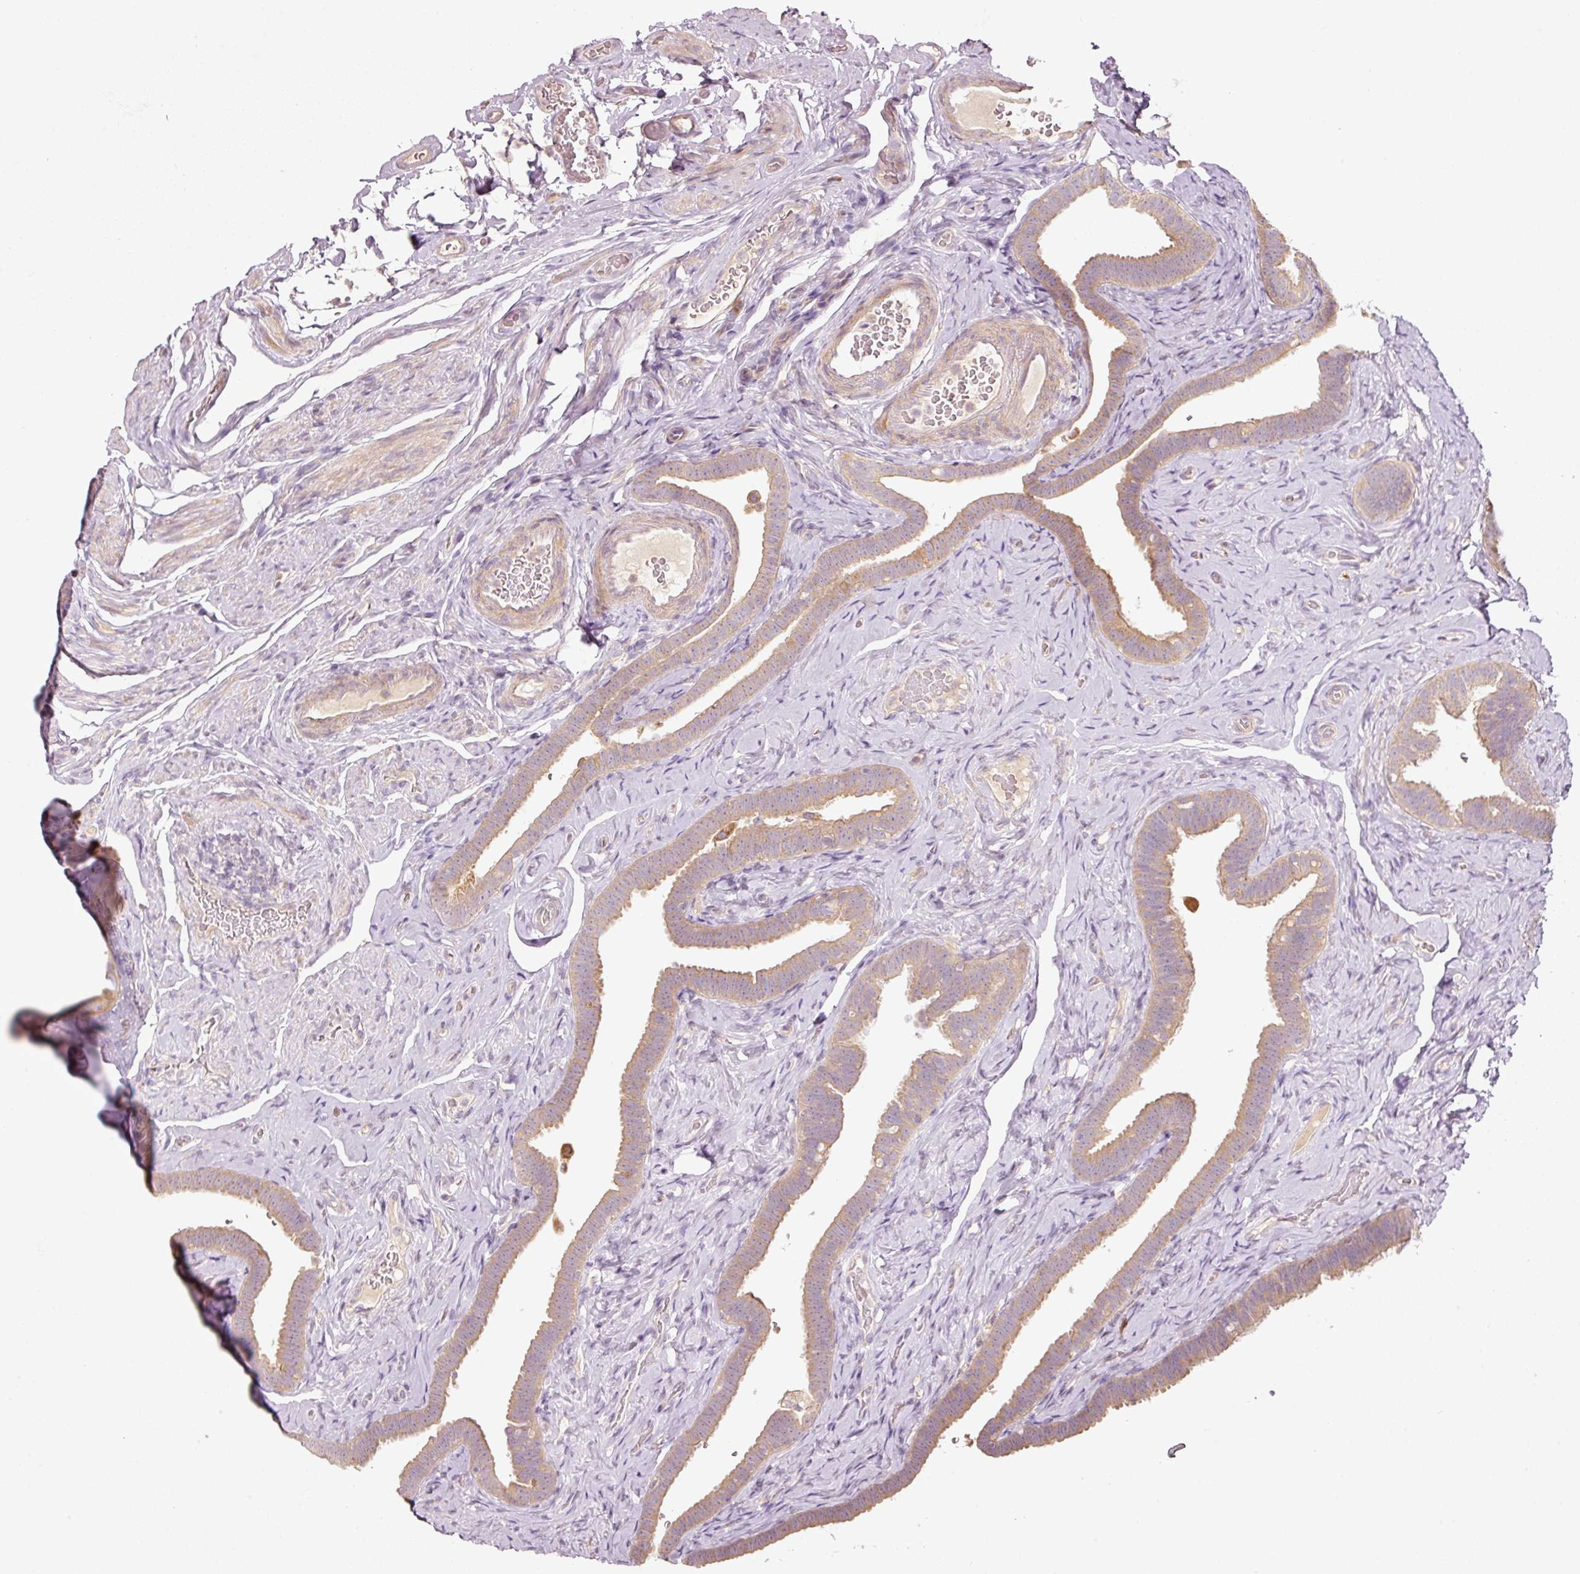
{"staining": {"intensity": "moderate", "quantity": "25%-75%", "location": "cytoplasmic/membranous"}, "tissue": "fallopian tube", "cell_type": "Glandular cells", "image_type": "normal", "snomed": [{"axis": "morphology", "description": "Normal tissue, NOS"}, {"axis": "topography", "description": "Fallopian tube"}], "caption": "The image displays immunohistochemical staining of normal fallopian tube. There is moderate cytoplasmic/membranous expression is present in approximately 25%-75% of glandular cells. (DAB (3,3'-diaminobenzidine) = brown stain, brightfield microscopy at high magnification).", "gene": "MAP10", "patient": {"sex": "female", "age": 69}}